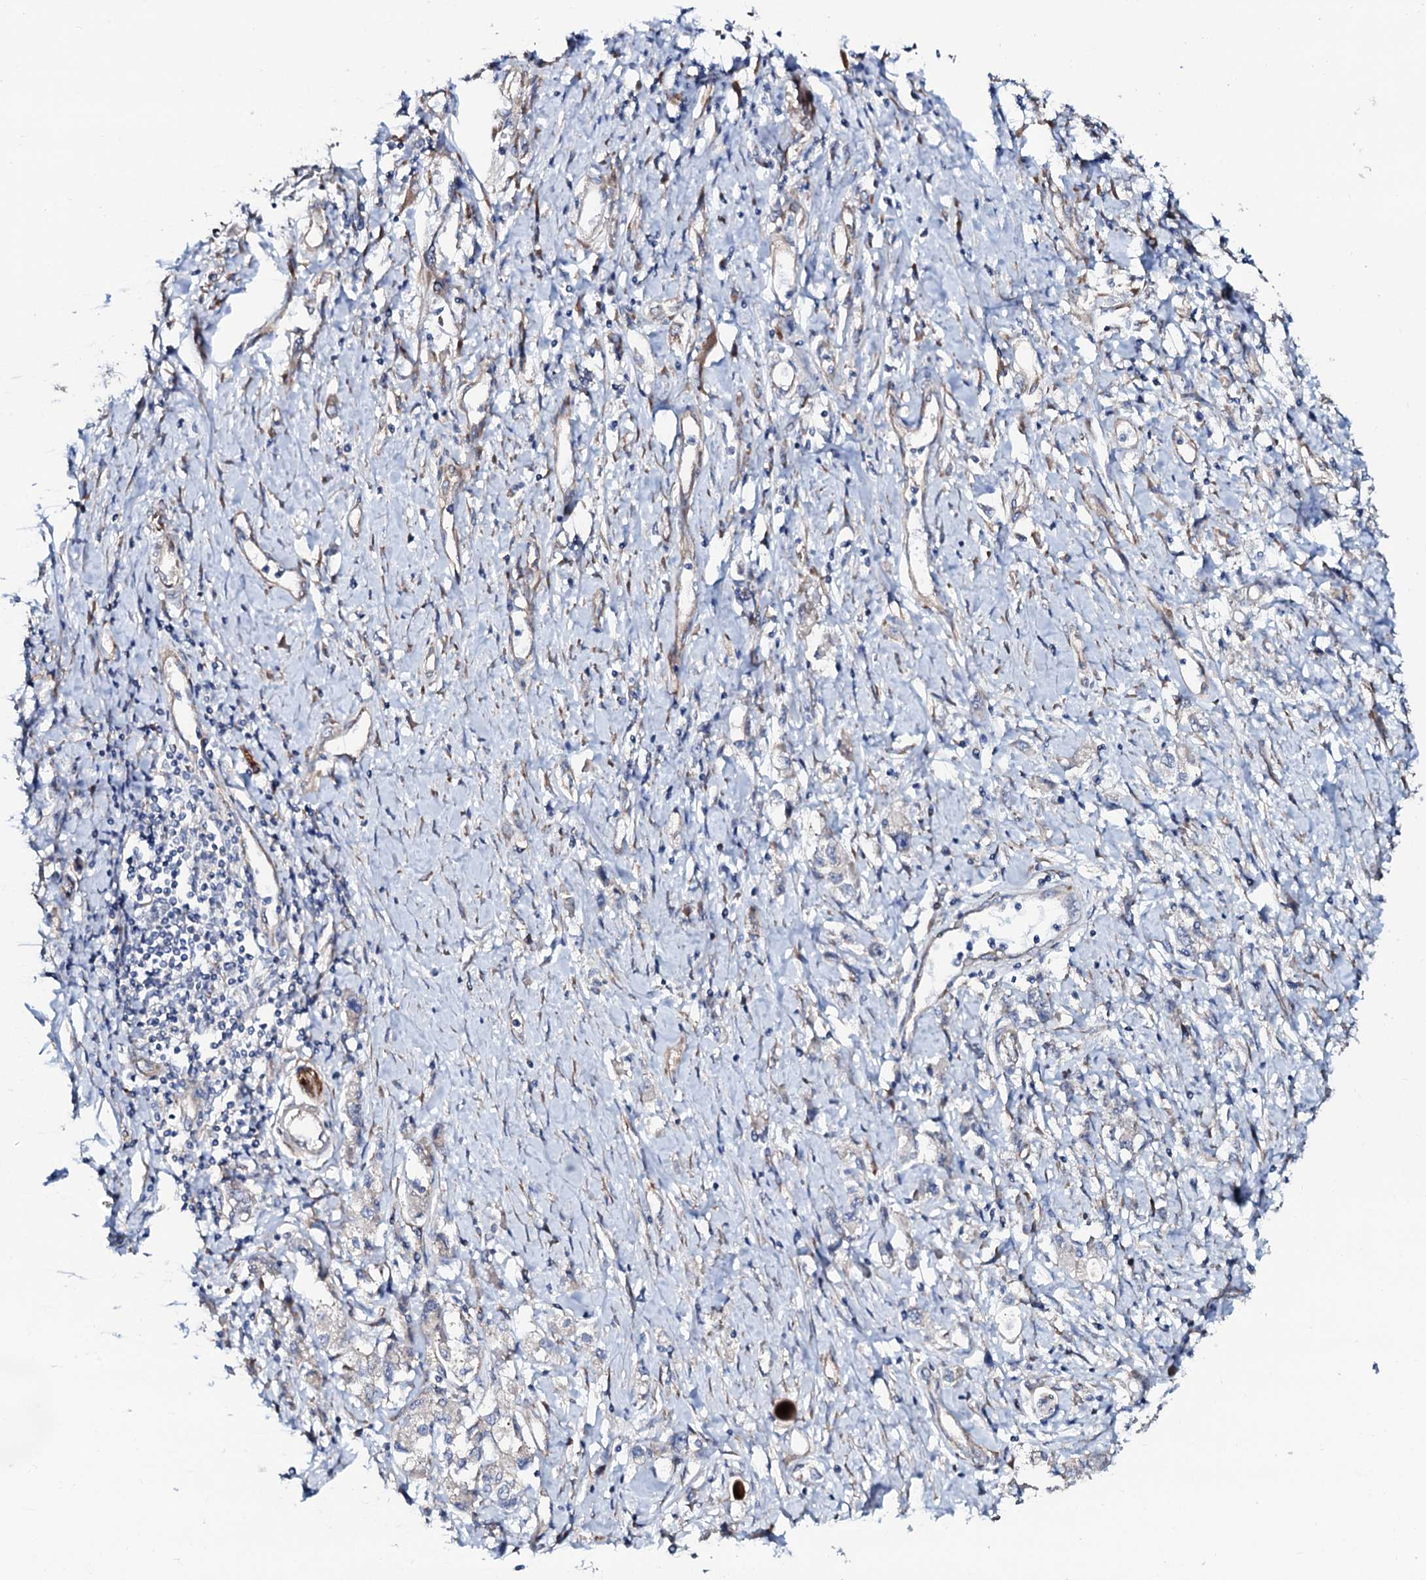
{"staining": {"intensity": "negative", "quantity": "none", "location": "none"}, "tissue": "stomach cancer", "cell_type": "Tumor cells", "image_type": "cancer", "snomed": [{"axis": "morphology", "description": "Adenocarcinoma, NOS"}, {"axis": "topography", "description": "Stomach"}], "caption": "Immunohistochemistry (IHC) photomicrograph of adenocarcinoma (stomach) stained for a protein (brown), which shows no positivity in tumor cells.", "gene": "STARD13", "patient": {"sex": "female", "age": 76}}